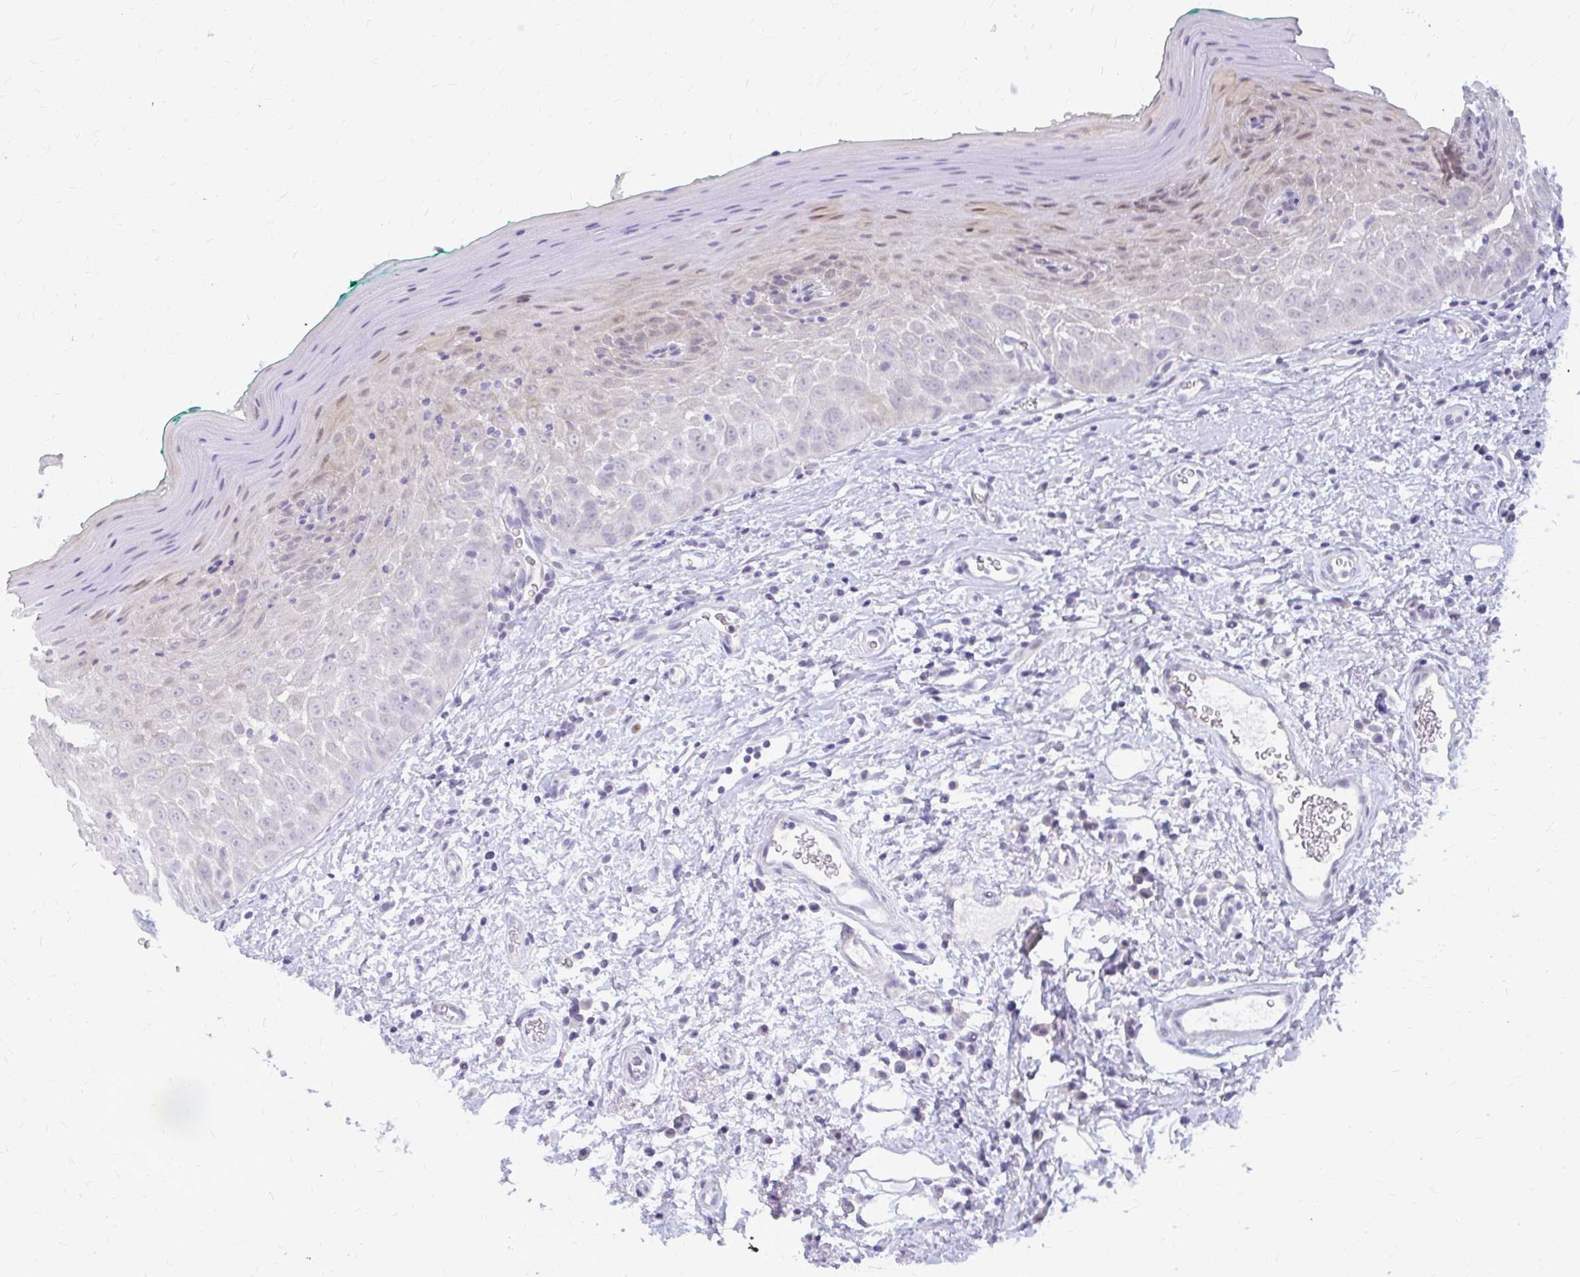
{"staining": {"intensity": "moderate", "quantity": "<25%", "location": "cytoplasmic/membranous,nuclear"}, "tissue": "oral mucosa", "cell_type": "Squamous epithelial cells", "image_type": "normal", "snomed": [{"axis": "morphology", "description": "Normal tissue, NOS"}, {"axis": "topography", "description": "Oral tissue"}, {"axis": "topography", "description": "Tounge, NOS"}], "caption": "Human oral mucosa stained with a brown dye exhibits moderate cytoplasmic/membranous,nuclear positive expression in about <25% of squamous epithelial cells.", "gene": "RGS16", "patient": {"sex": "male", "age": 83}}